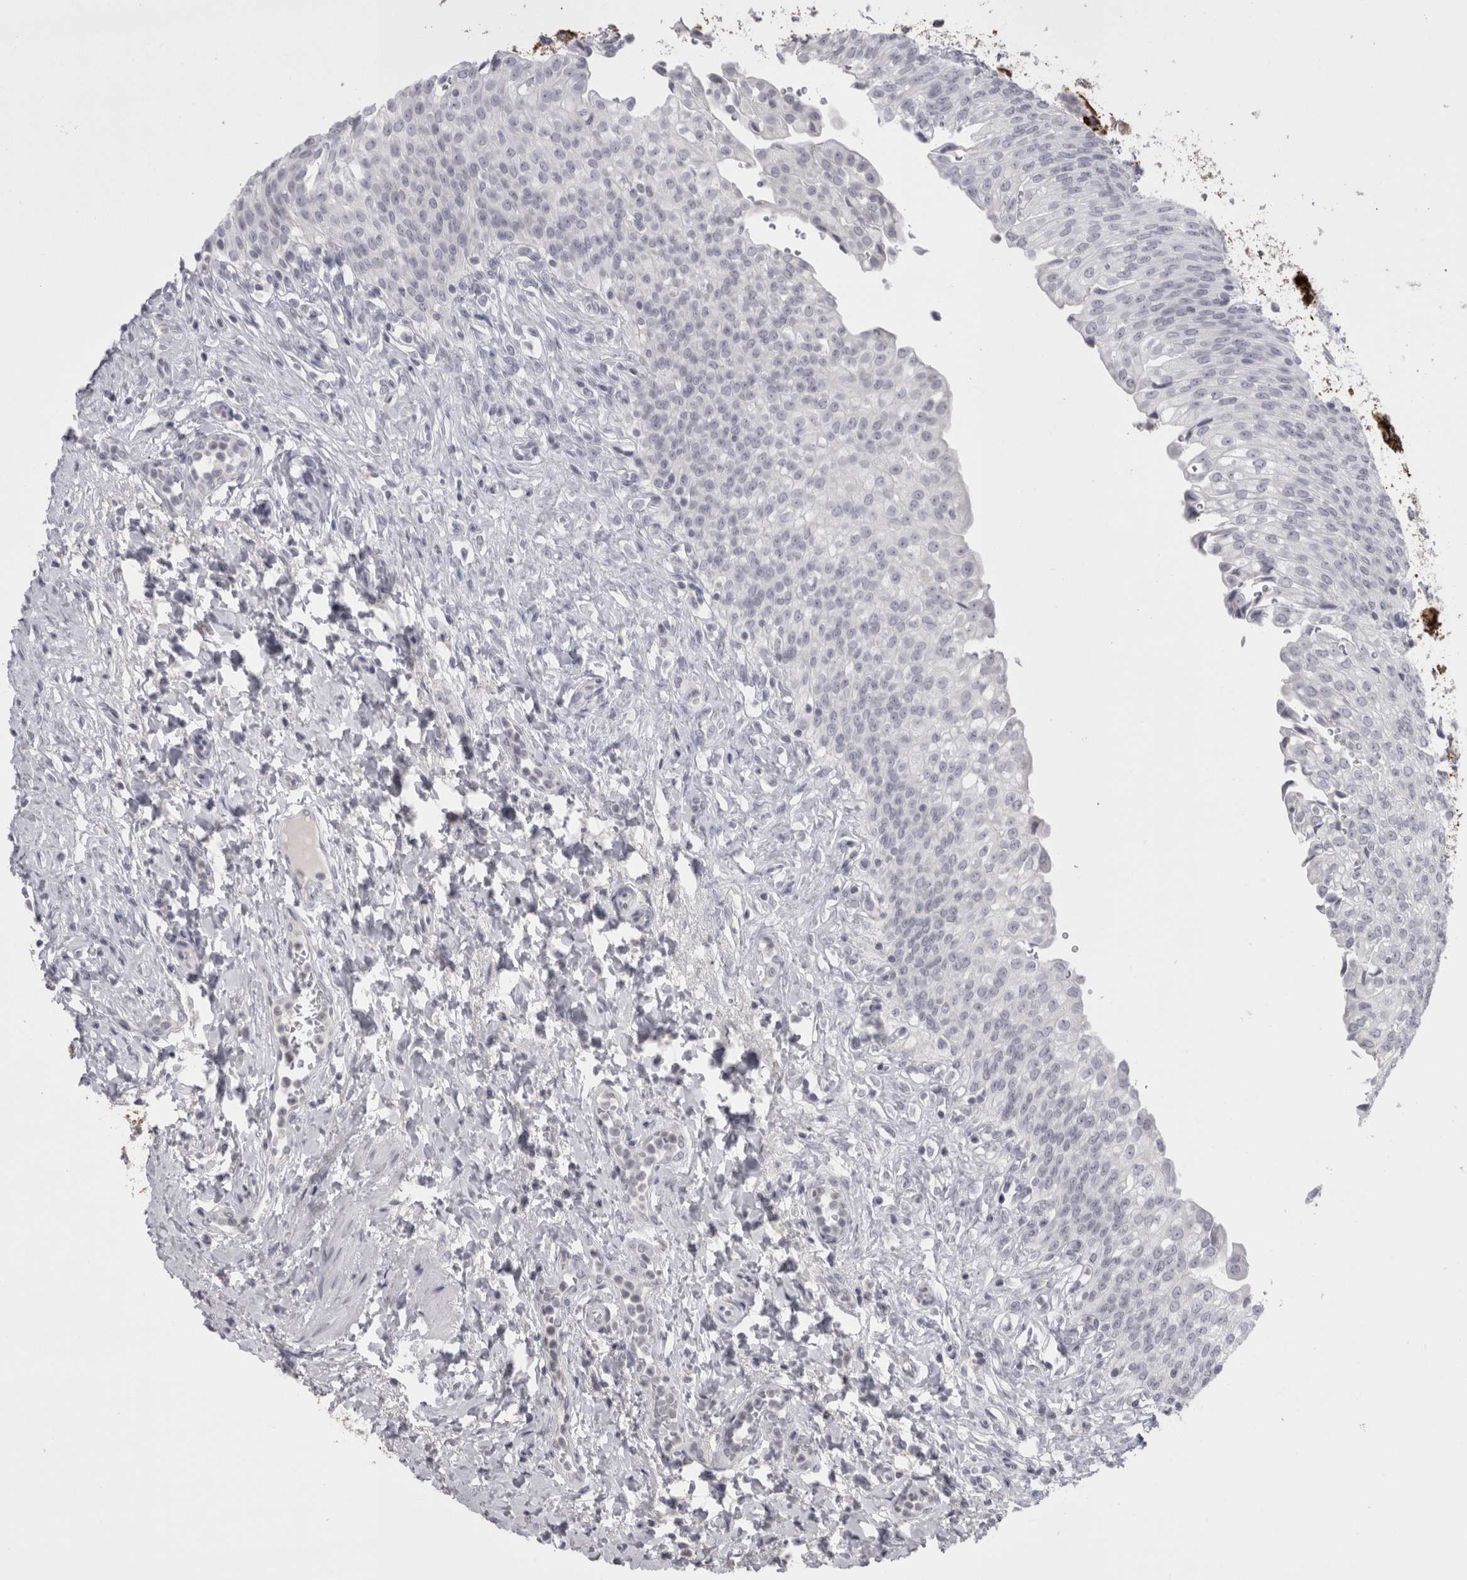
{"staining": {"intensity": "negative", "quantity": "none", "location": "none"}, "tissue": "urinary bladder", "cell_type": "Urothelial cells", "image_type": "normal", "snomed": [{"axis": "morphology", "description": "Urothelial carcinoma, High grade"}, {"axis": "topography", "description": "Urinary bladder"}], "caption": "Immunohistochemistry of normal human urinary bladder displays no positivity in urothelial cells. (Stains: DAB immunohistochemistry with hematoxylin counter stain, Microscopy: brightfield microscopy at high magnification).", "gene": "FNDC8", "patient": {"sex": "male", "age": 46}}